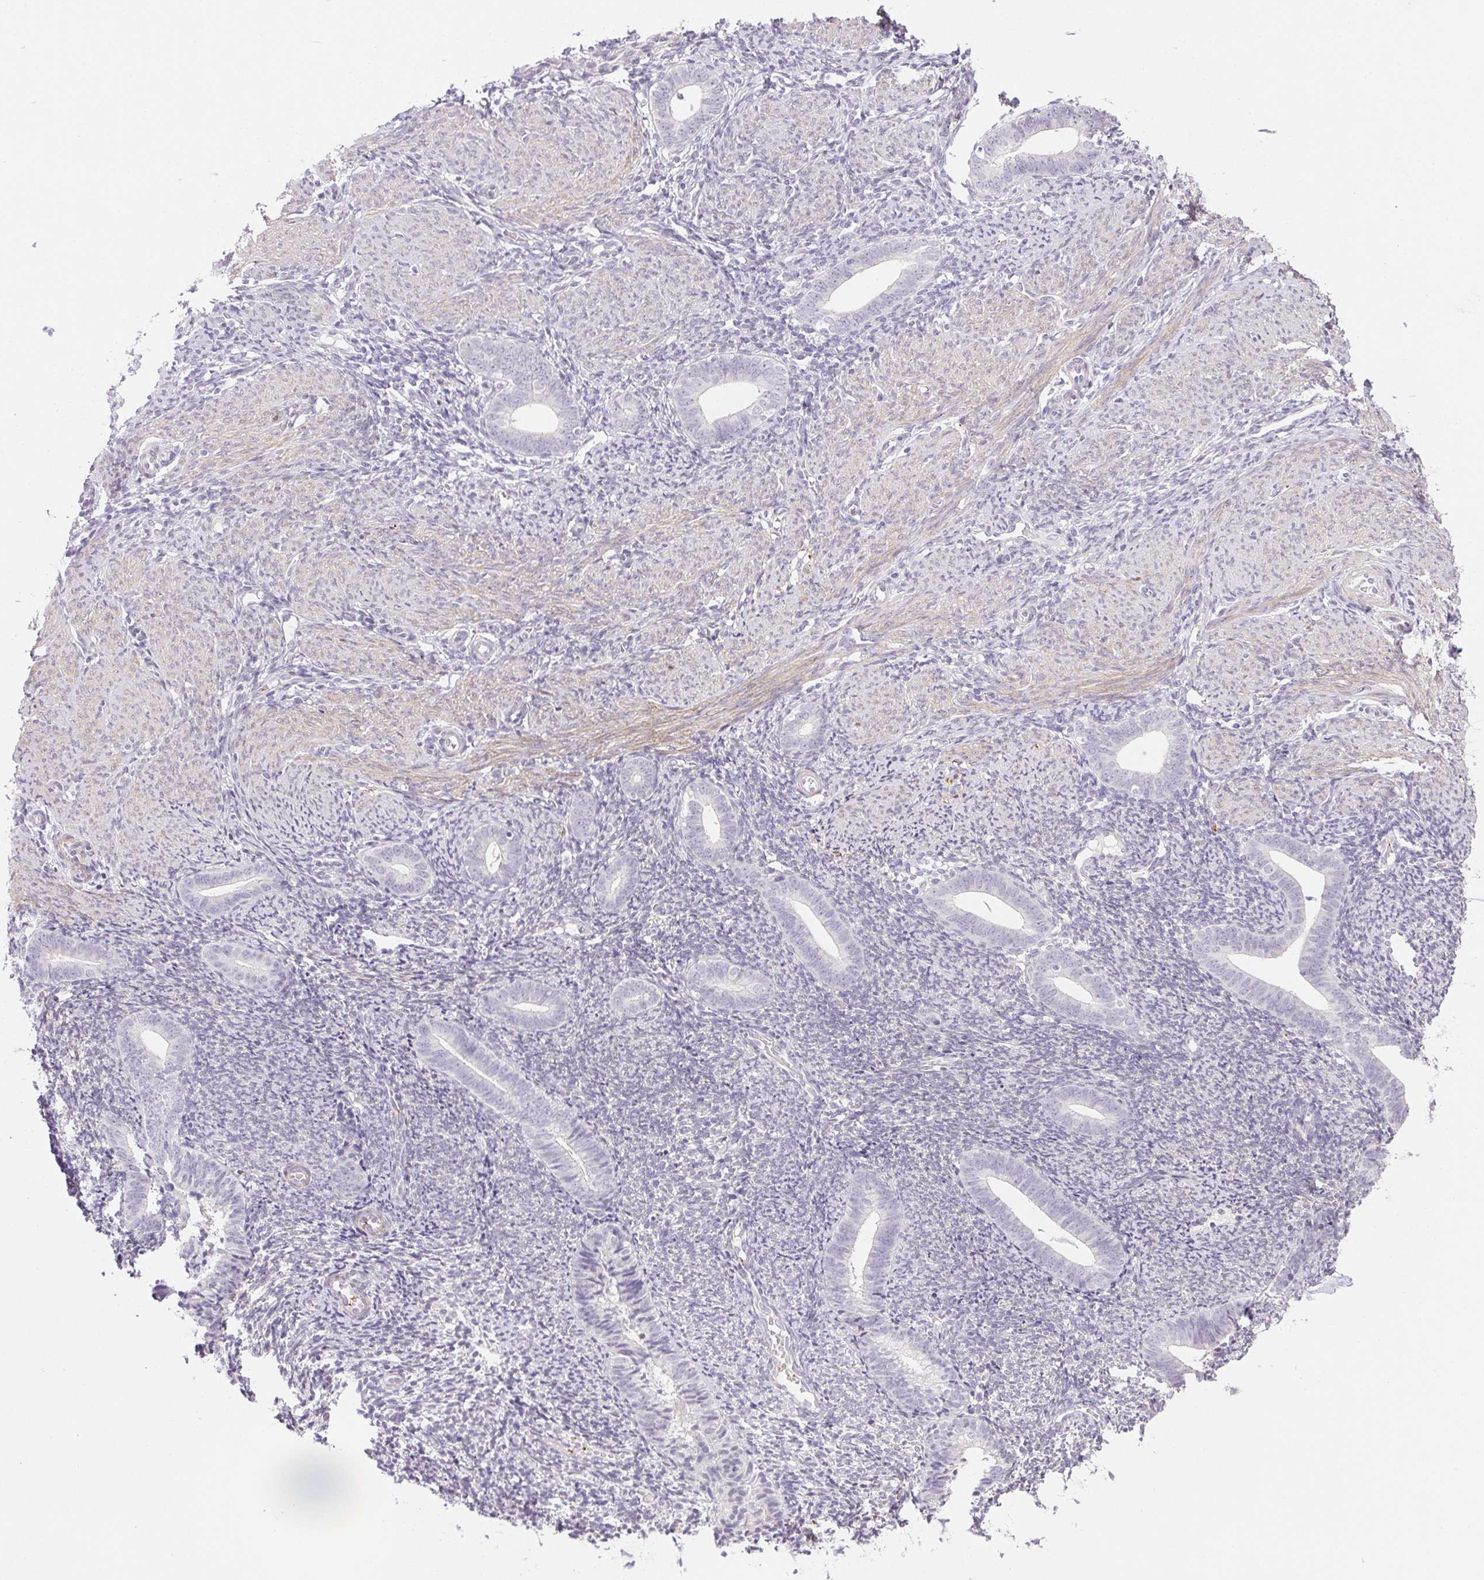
{"staining": {"intensity": "negative", "quantity": "none", "location": "none"}, "tissue": "endometrium", "cell_type": "Cells in endometrial stroma", "image_type": "normal", "snomed": [{"axis": "morphology", "description": "Normal tissue, NOS"}, {"axis": "topography", "description": "Endometrium"}], "caption": "This photomicrograph is of unremarkable endometrium stained with immunohistochemistry to label a protein in brown with the nuclei are counter-stained blue. There is no staining in cells in endometrial stroma.", "gene": "PRL", "patient": {"sex": "female", "age": 39}}